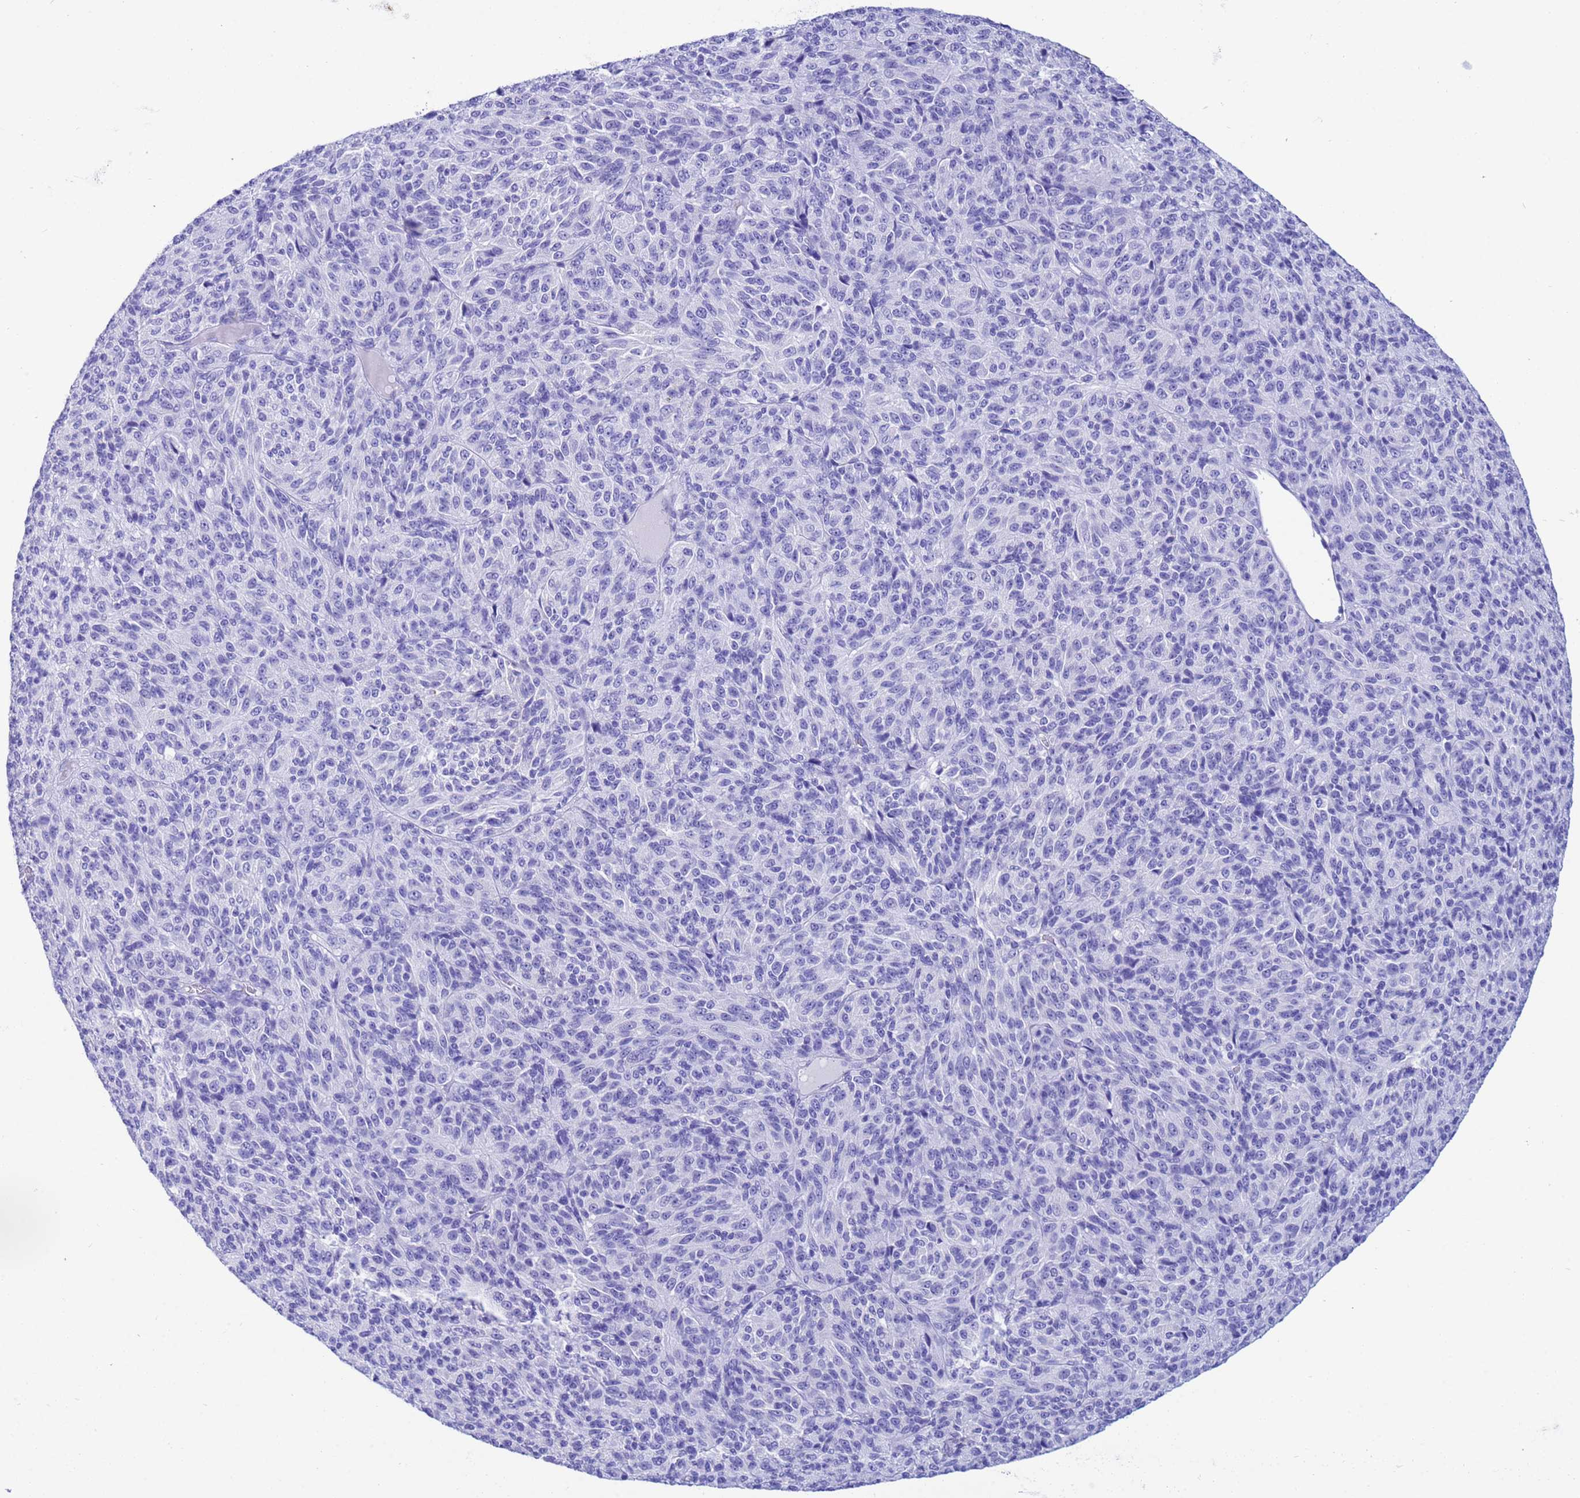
{"staining": {"intensity": "negative", "quantity": "none", "location": "none"}, "tissue": "melanoma", "cell_type": "Tumor cells", "image_type": "cancer", "snomed": [{"axis": "morphology", "description": "Malignant melanoma, Metastatic site"}, {"axis": "topography", "description": "Brain"}], "caption": "The IHC histopathology image has no significant staining in tumor cells of melanoma tissue. (IHC, brightfield microscopy, high magnification).", "gene": "AKR1C2", "patient": {"sex": "female", "age": 56}}